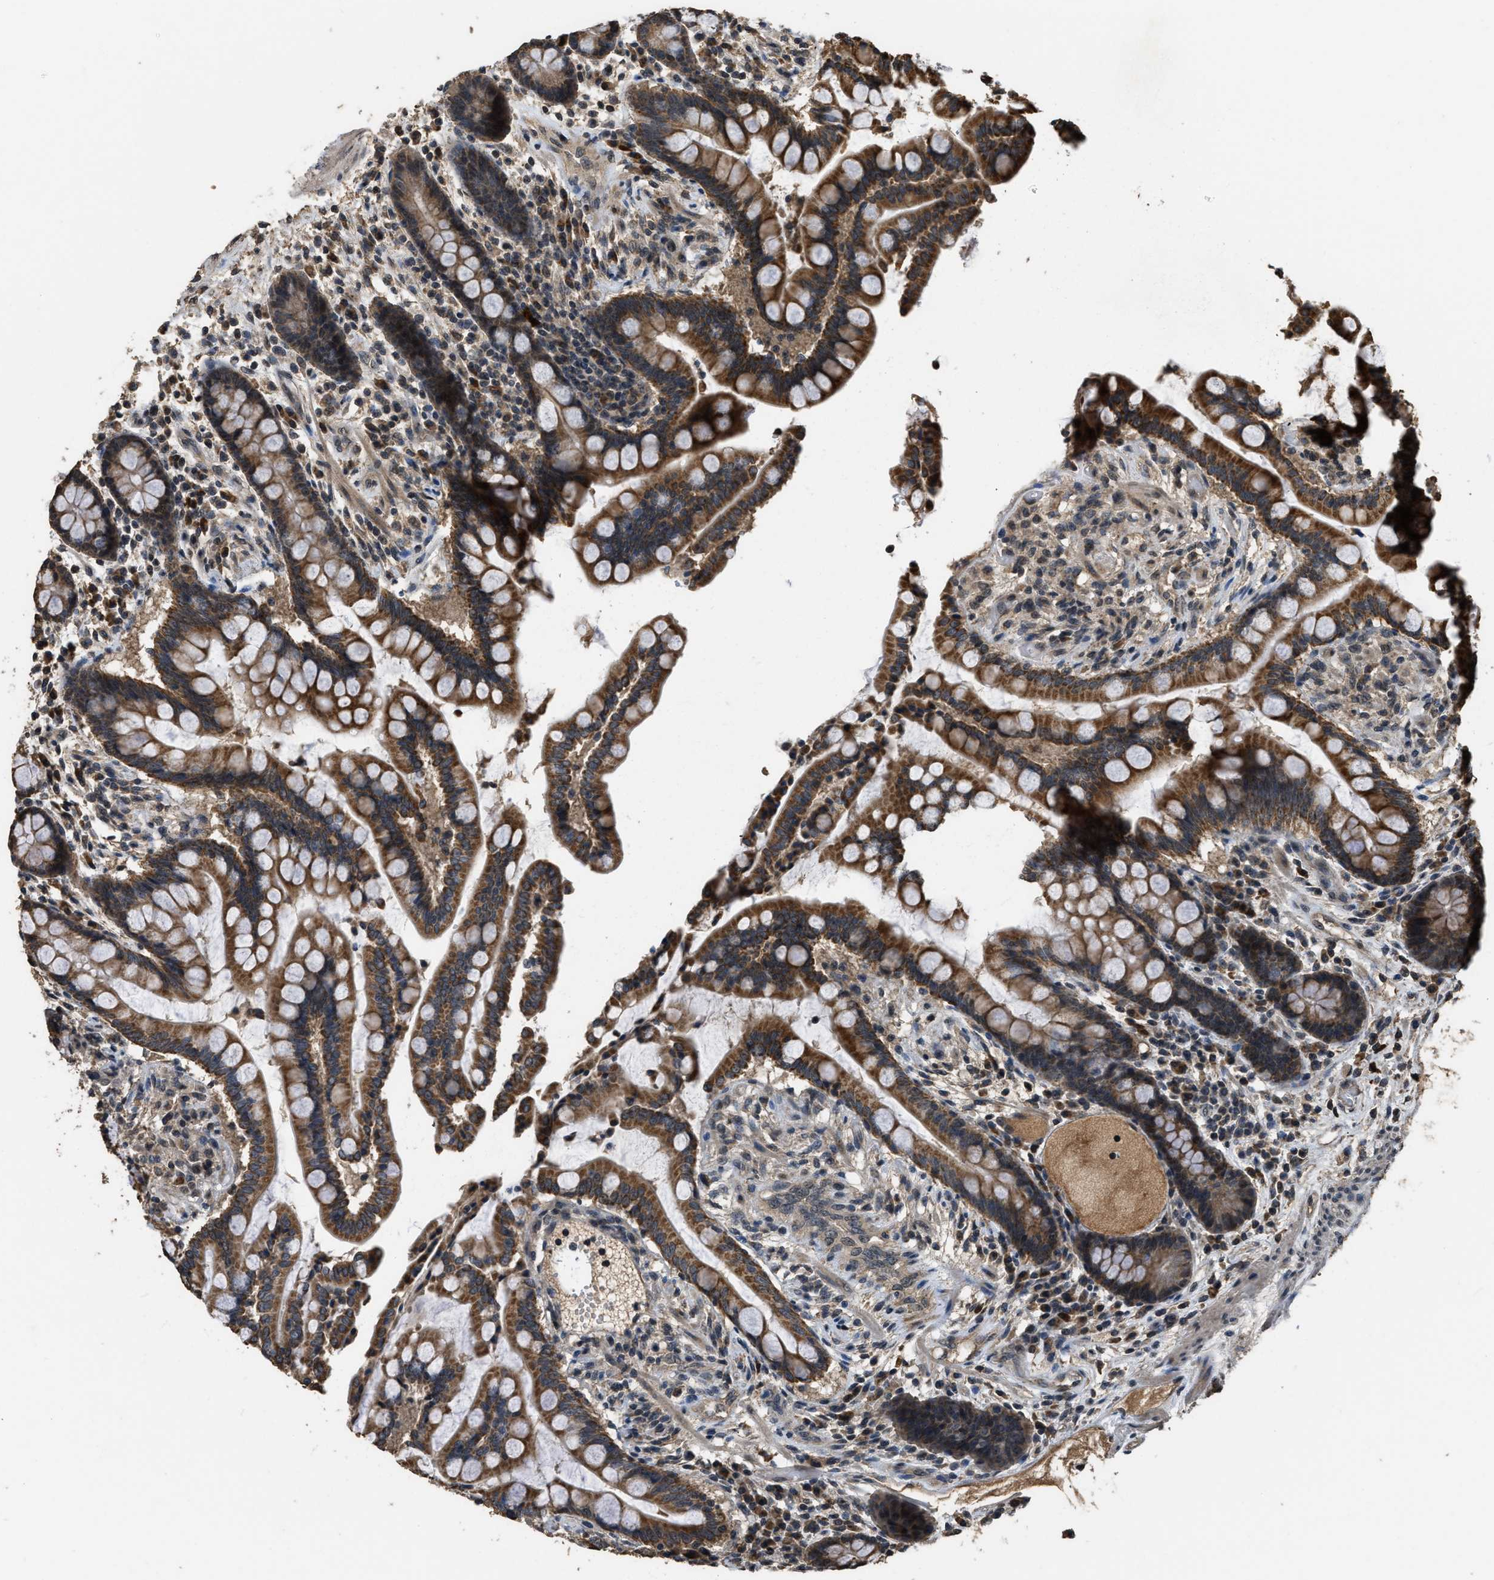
{"staining": {"intensity": "negative", "quantity": "none", "location": "none"}, "tissue": "colon", "cell_type": "Endothelial cells", "image_type": "normal", "snomed": [{"axis": "morphology", "description": "Normal tissue, NOS"}, {"axis": "topography", "description": "Colon"}], "caption": "Human colon stained for a protein using immunohistochemistry (IHC) demonstrates no expression in endothelial cells.", "gene": "DENND6B", "patient": {"sex": "male", "age": 73}}